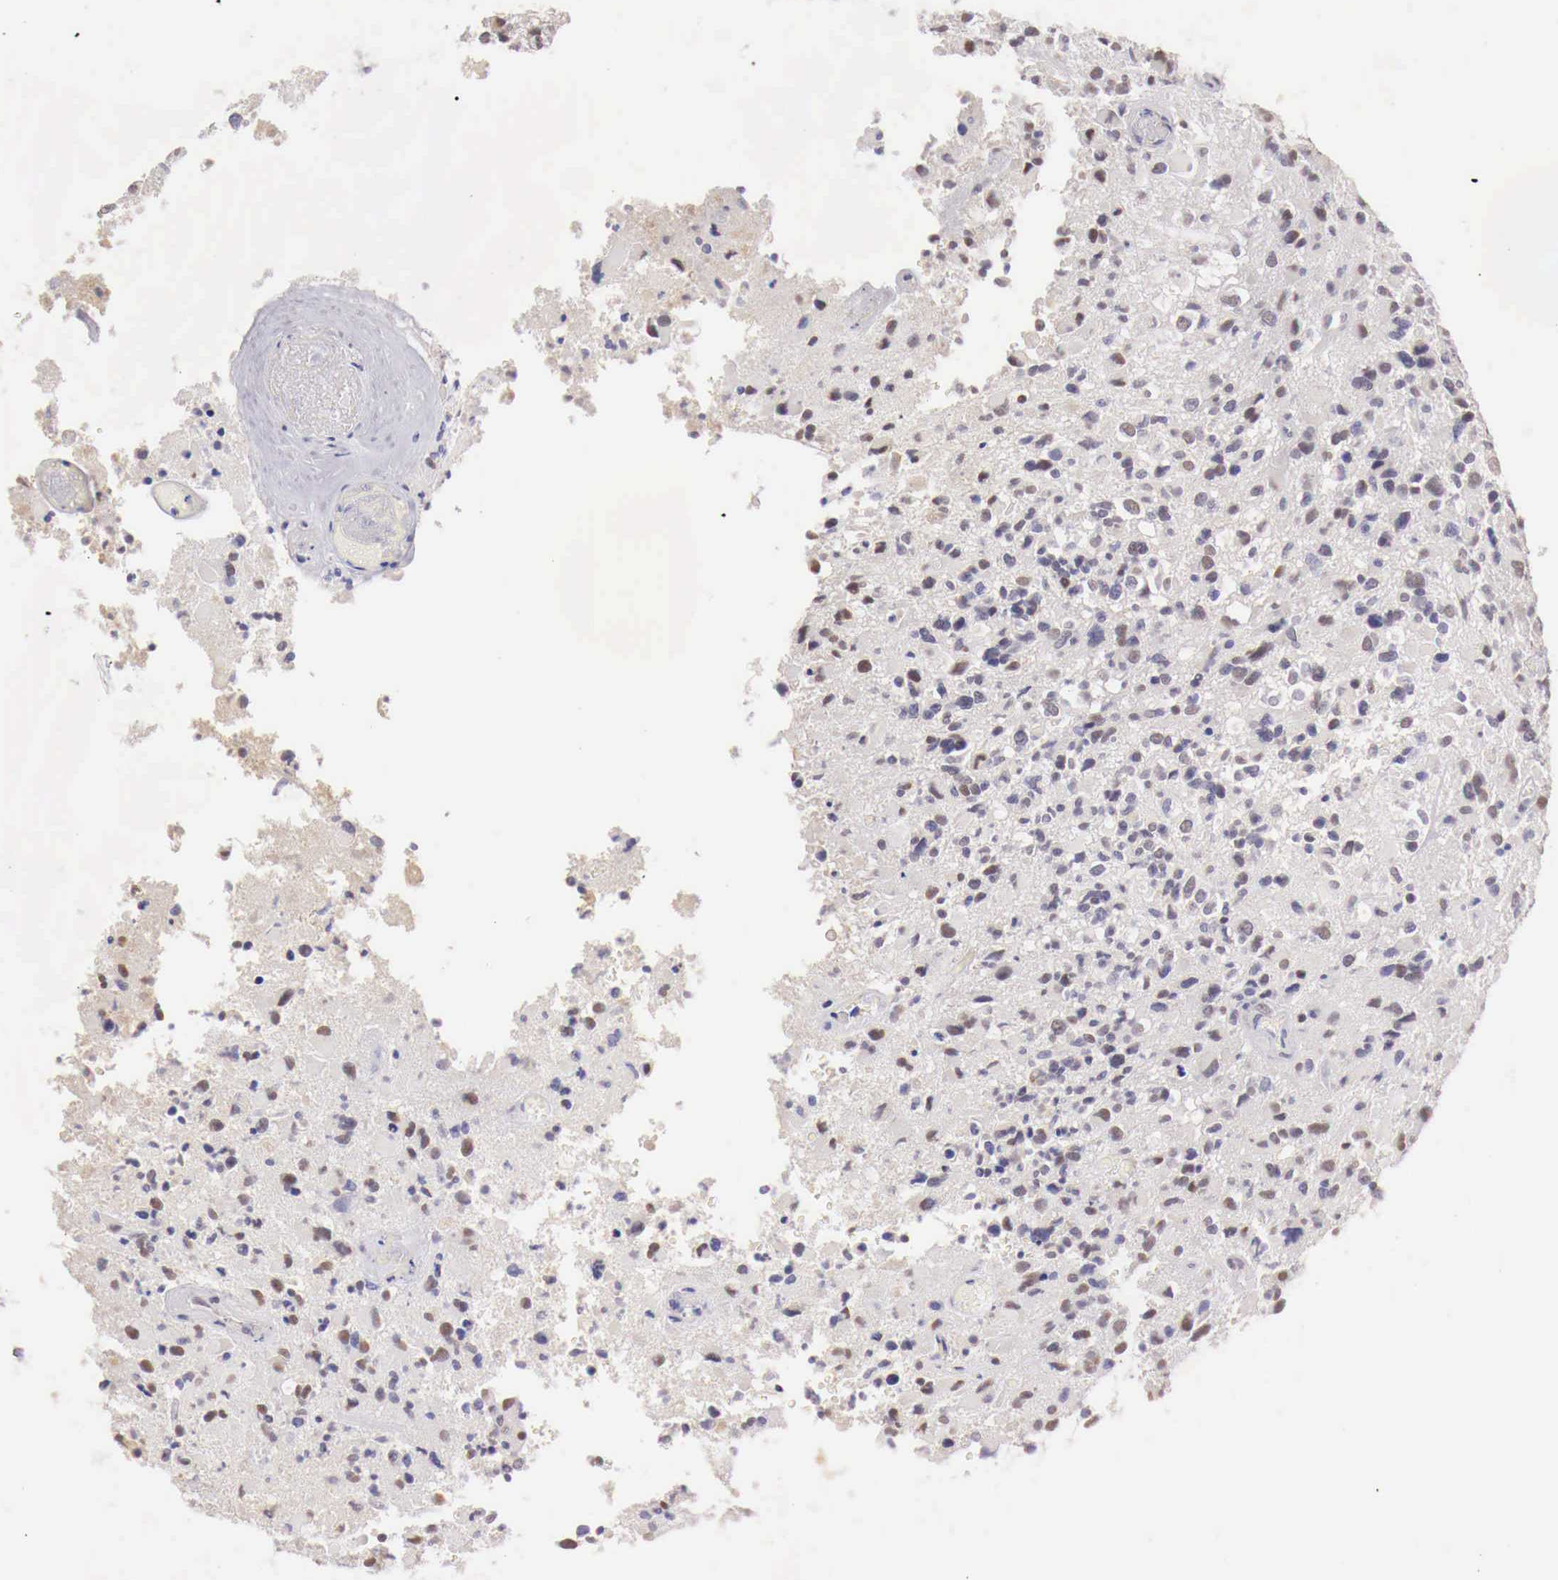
{"staining": {"intensity": "negative", "quantity": "none", "location": "none"}, "tissue": "glioma", "cell_type": "Tumor cells", "image_type": "cancer", "snomed": [{"axis": "morphology", "description": "Glioma, malignant, High grade"}, {"axis": "topography", "description": "Brain"}], "caption": "Tumor cells are negative for brown protein staining in malignant high-grade glioma.", "gene": "UBA1", "patient": {"sex": "male", "age": 69}}